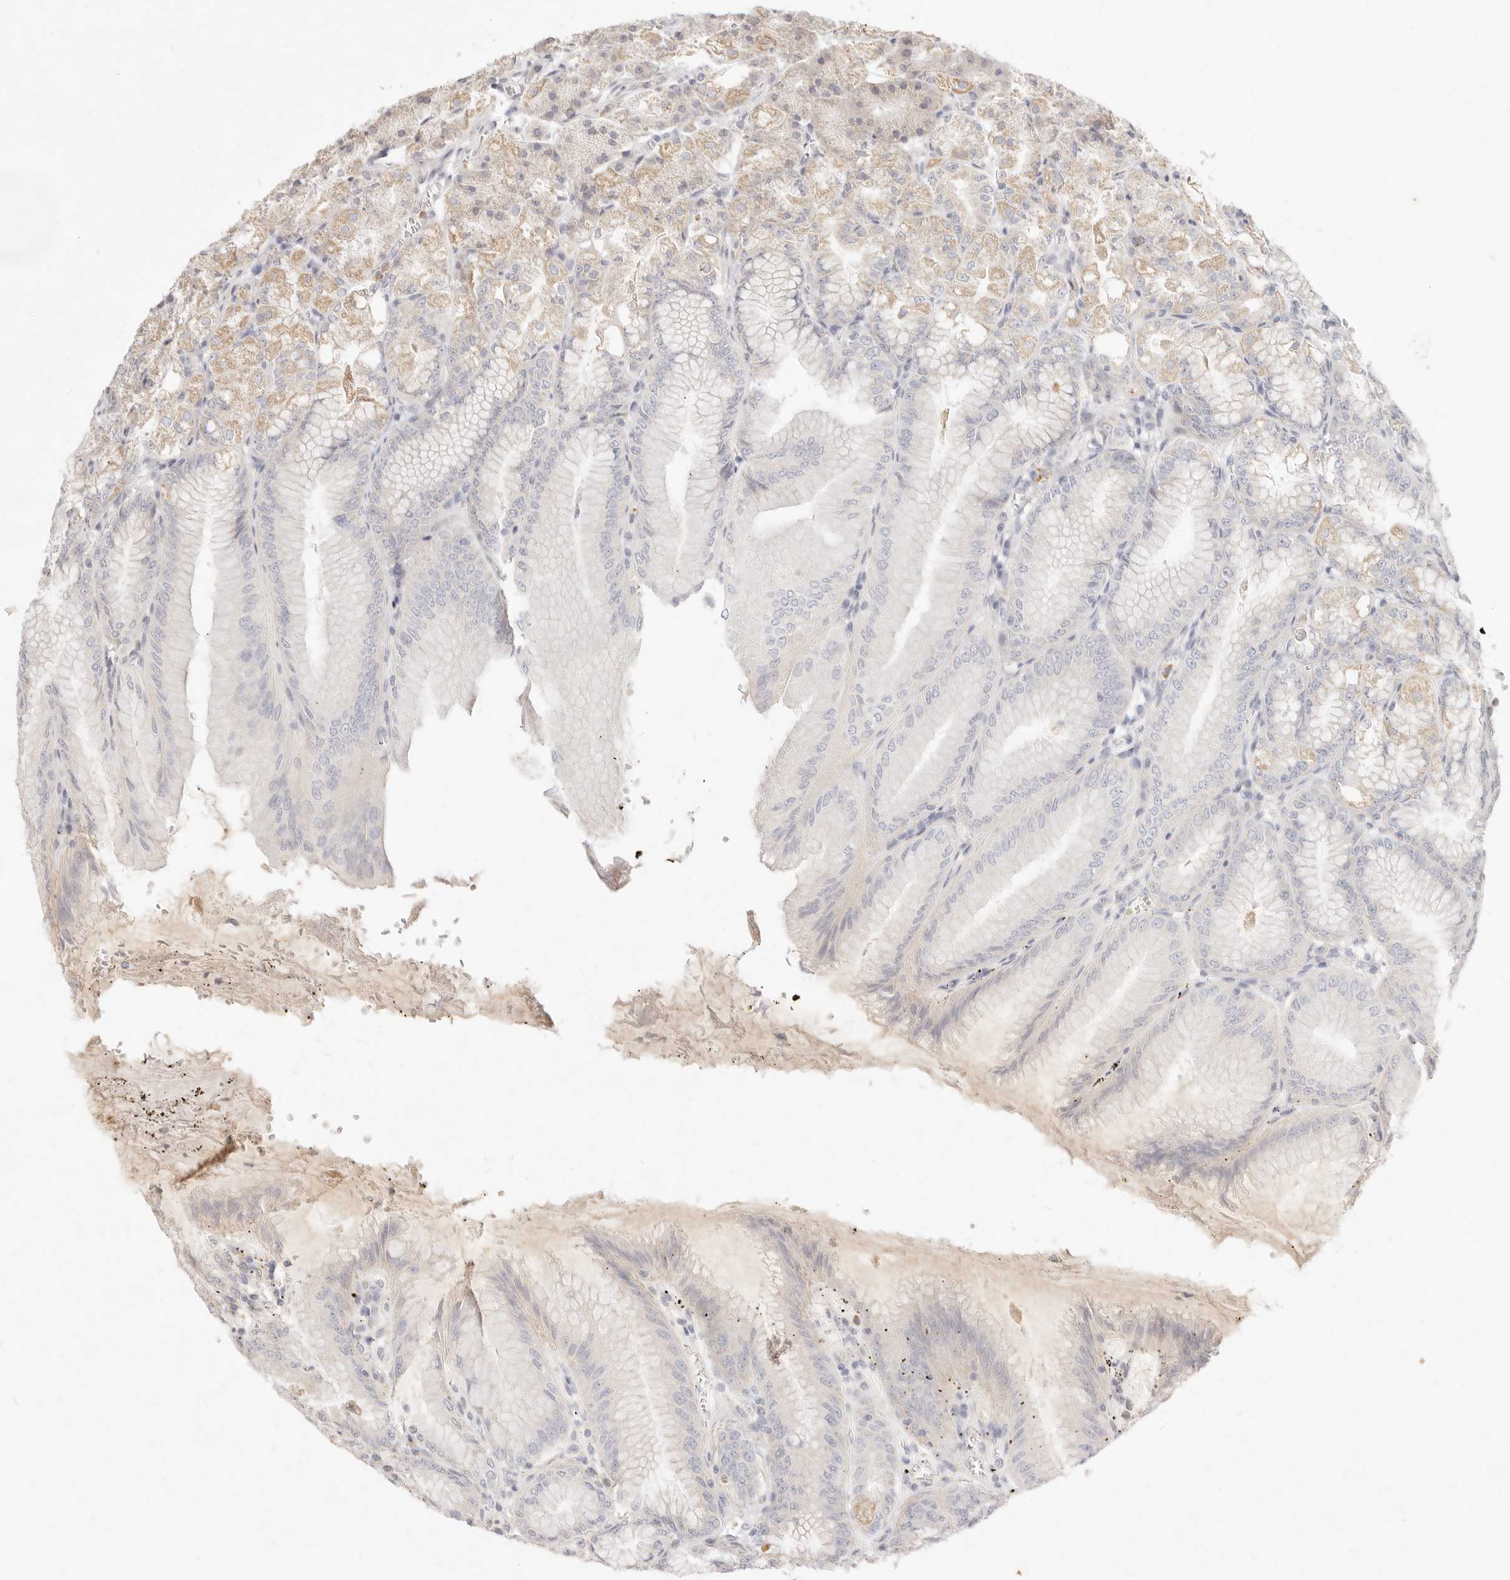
{"staining": {"intensity": "weak", "quantity": "25%-75%", "location": "cytoplasmic/membranous,nuclear"}, "tissue": "stomach", "cell_type": "Glandular cells", "image_type": "normal", "snomed": [{"axis": "morphology", "description": "Normal tissue, NOS"}, {"axis": "topography", "description": "Stomach, lower"}], "caption": "Stomach stained for a protein displays weak cytoplasmic/membranous,nuclear positivity in glandular cells. Nuclei are stained in blue.", "gene": "ASCL3", "patient": {"sex": "male", "age": 71}}